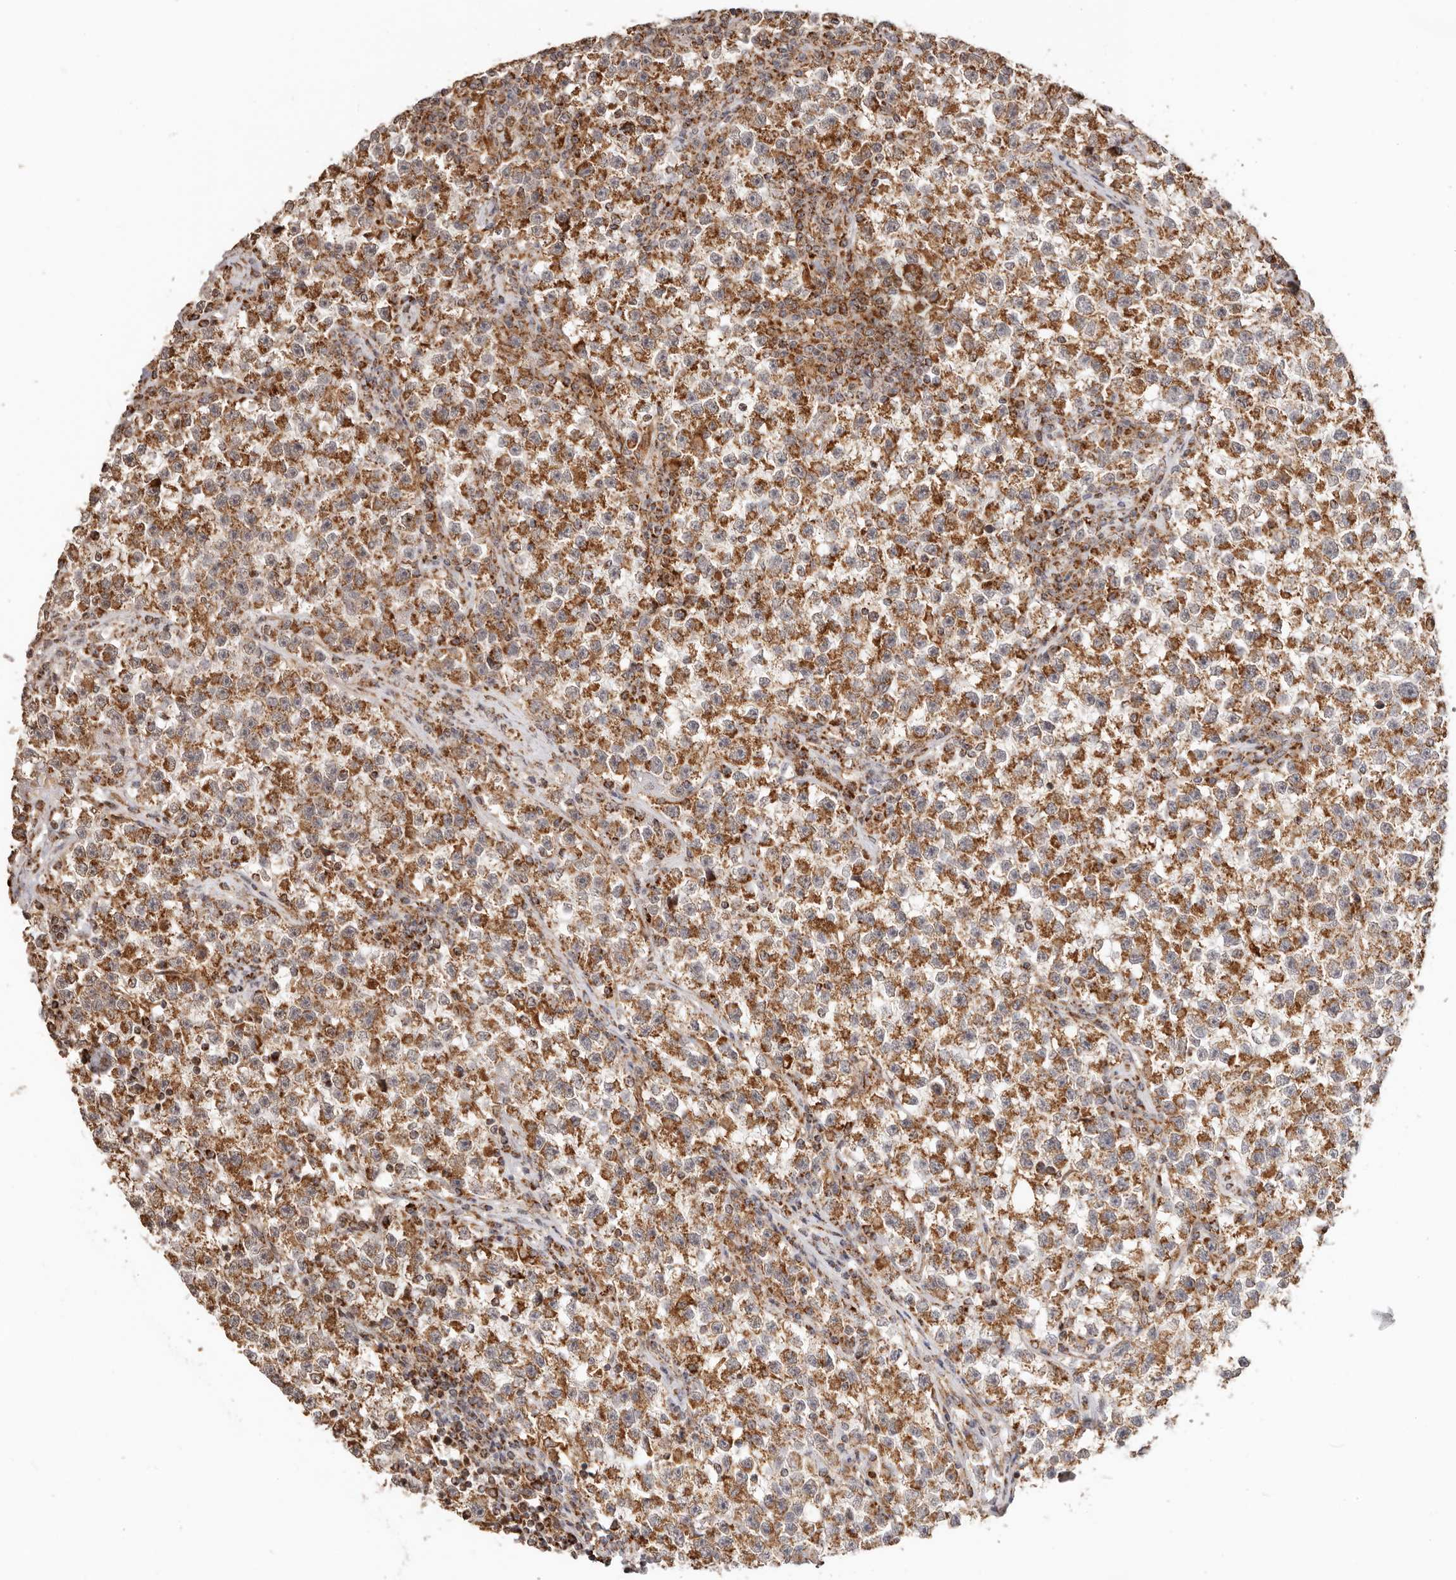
{"staining": {"intensity": "strong", "quantity": ">75%", "location": "cytoplasmic/membranous"}, "tissue": "testis cancer", "cell_type": "Tumor cells", "image_type": "cancer", "snomed": [{"axis": "morphology", "description": "Seminoma, NOS"}, {"axis": "topography", "description": "Testis"}], "caption": "Immunohistochemistry (IHC) staining of testis cancer, which exhibits high levels of strong cytoplasmic/membranous staining in about >75% of tumor cells indicating strong cytoplasmic/membranous protein positivity. The staining was performed using DAB (brown) for protein detection and nuclei were counterstained in hematoxylin (blue).", "gene": "NDUFB11", "patient": {"sex": "male", "age": 22}}